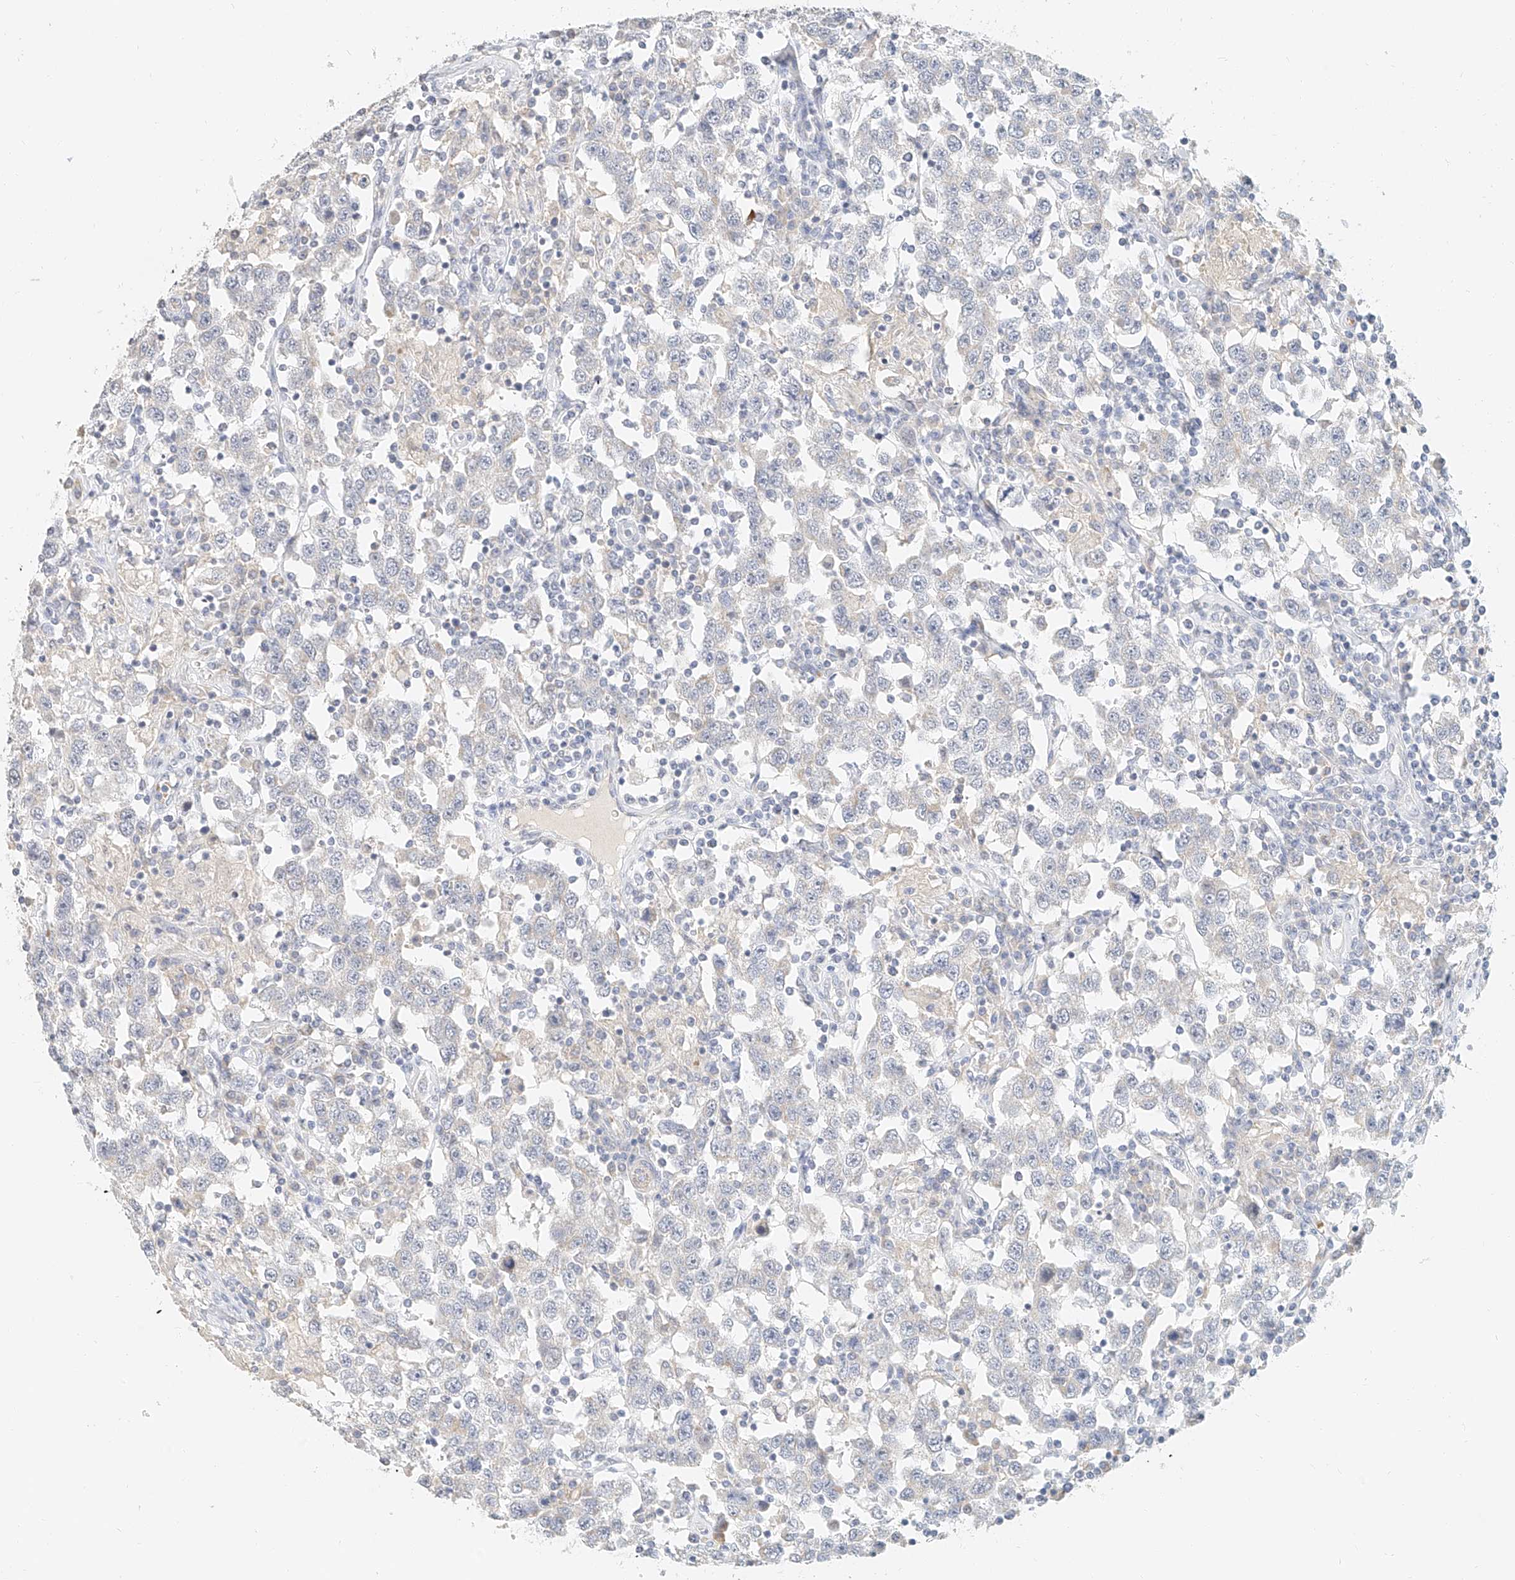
{"staining": {"intensity": "negative", "quantity": "none", "location": "none"}, "tissue": "testis cancer", "cell_type": "Tumor cells", "image_type": "cancer", "snomed": [{"axis": "morphology", "description": "Seminoma, NOS"}, {"axis": "topography", "description": "Testis"}], "caption": "Immunohistochemical staining of human testis cancer exhibits no significant expression in tumor cells.", "gene": "CXorf58", "patient": {"sex": "male", "age": 41}}